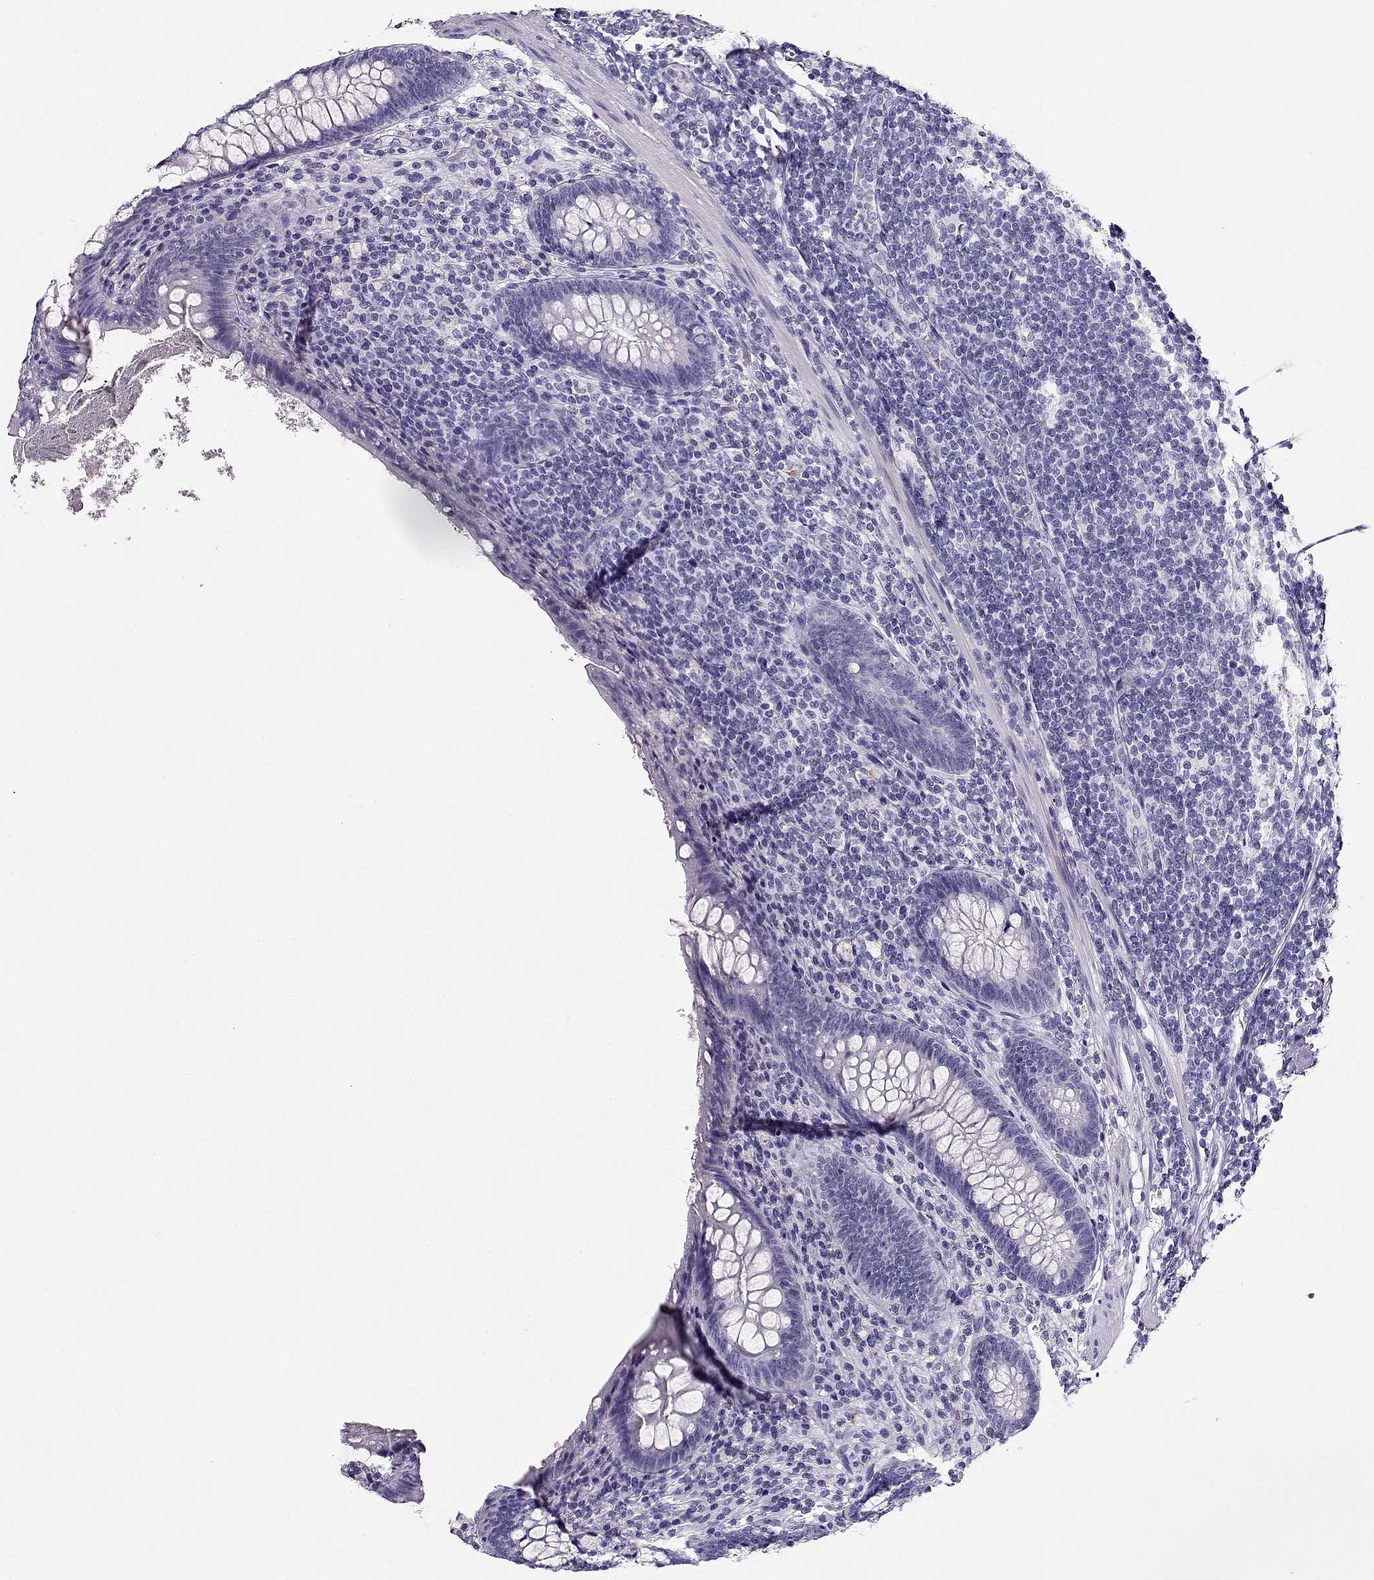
{"staining": {"intensity": "negative", "quantity": "none", "location": "none"}, "tissue": "appendix", "cell_type": "Glandular cells", "image_type": "normal", "snomed": [{"axis": "morphology", "description": "Normal tissue, NOS"}, {"axis": "topography", "description": "Appendix"}], "caption": "This image is of unremarkable appendix stained with immunohistochemistry to label a protein in brown with the nuclei are counter-stained blue. There is no positivity in glandular cells. Brightfield microscopy of IHC stained with DAB (brown) and hematoxylin (blue), captured at high magnification.", "gene": "CRX", "patient": {"sex": "male", "age": 47}}